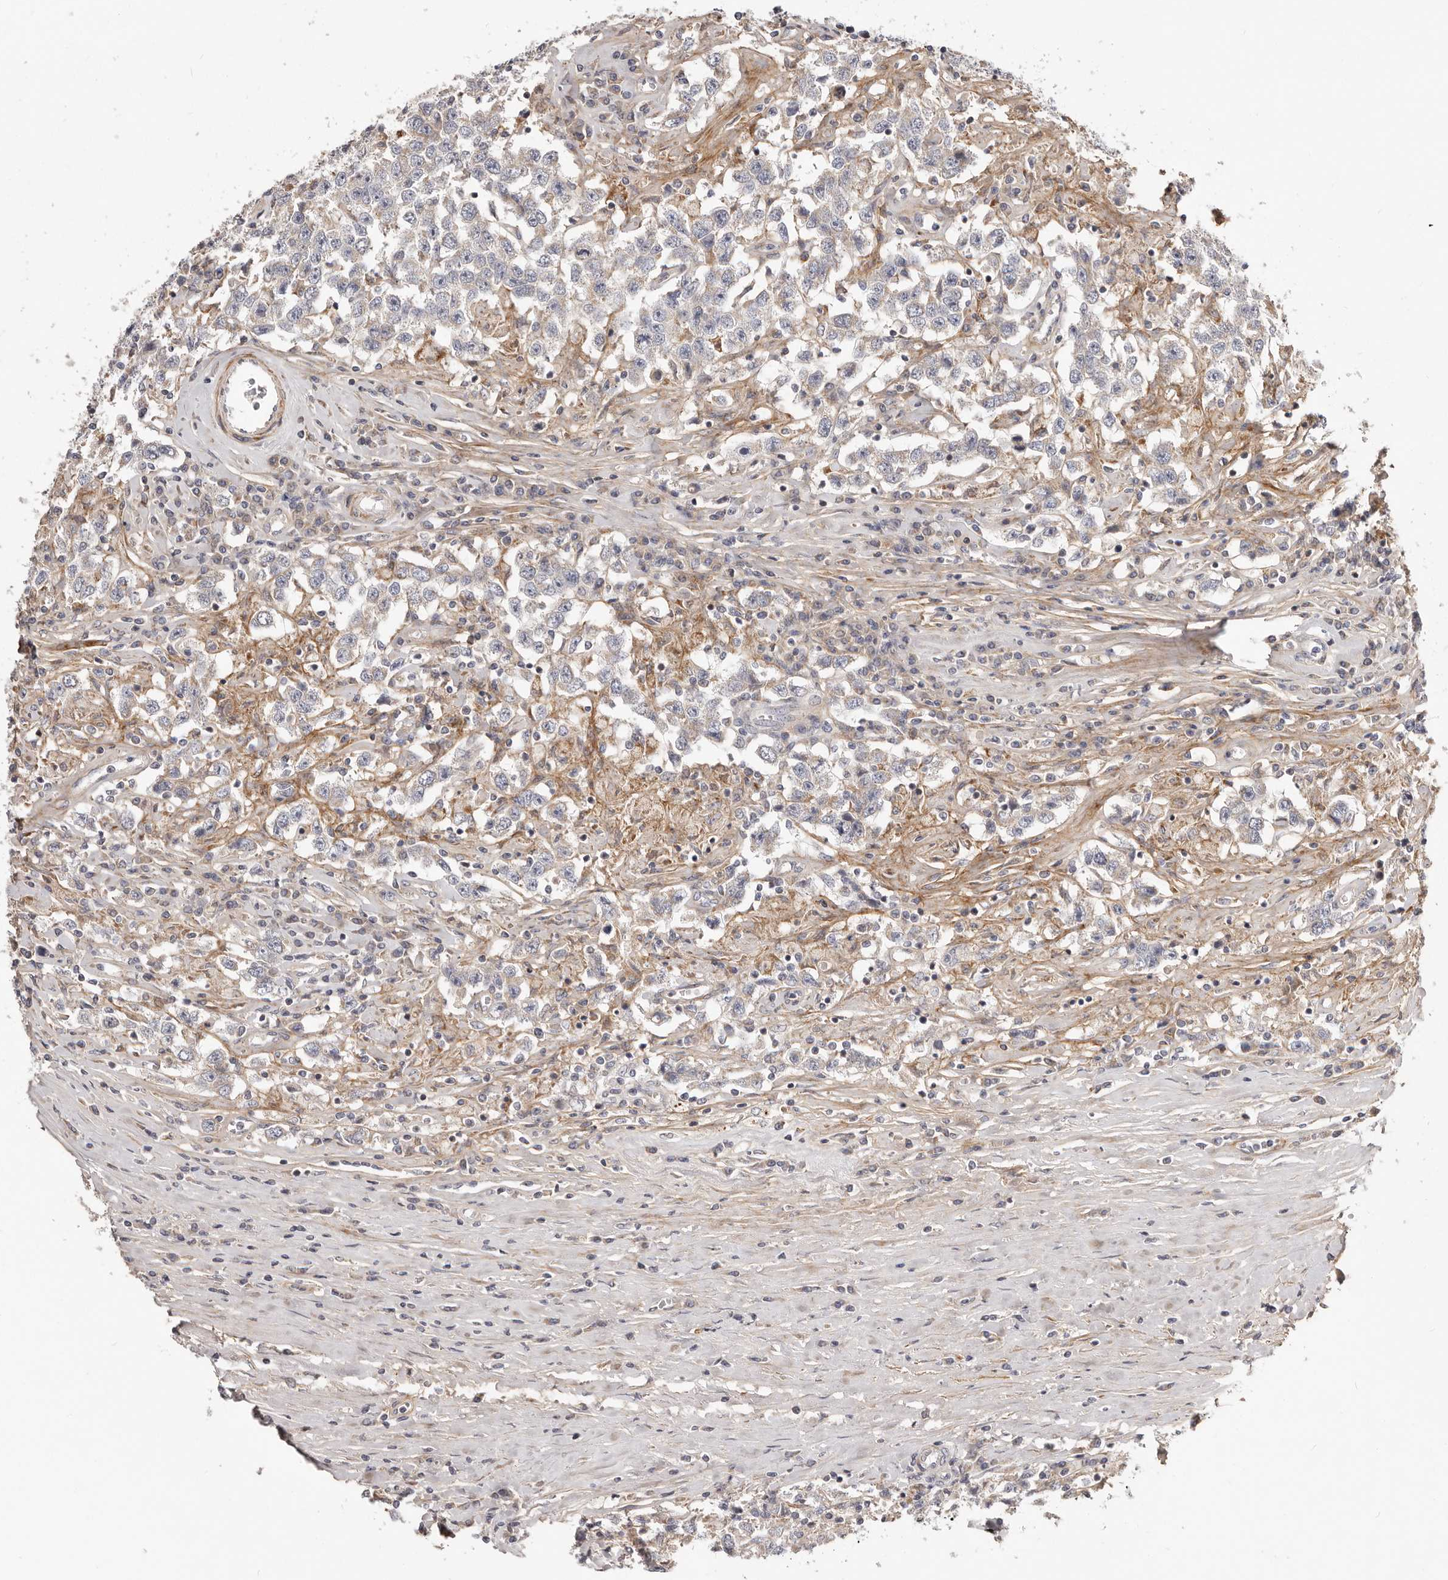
{"staining": {"intensity": "negative", "quantity": "none", "location": "none"}, "tissue": "testis cancer", "cell_type": "Tumor cells", "image_type": "cancer", "snomed": [{"axis": "morphology", "description": "Seminoma, NOS"}, {"axis": "topography", "description": "Testis"}], "caption": "Tumor cells are negative for brown protein staining in seminoma (testis).", "gene": "MRPS10", "patient": {"sex": "male", "age": 41}}